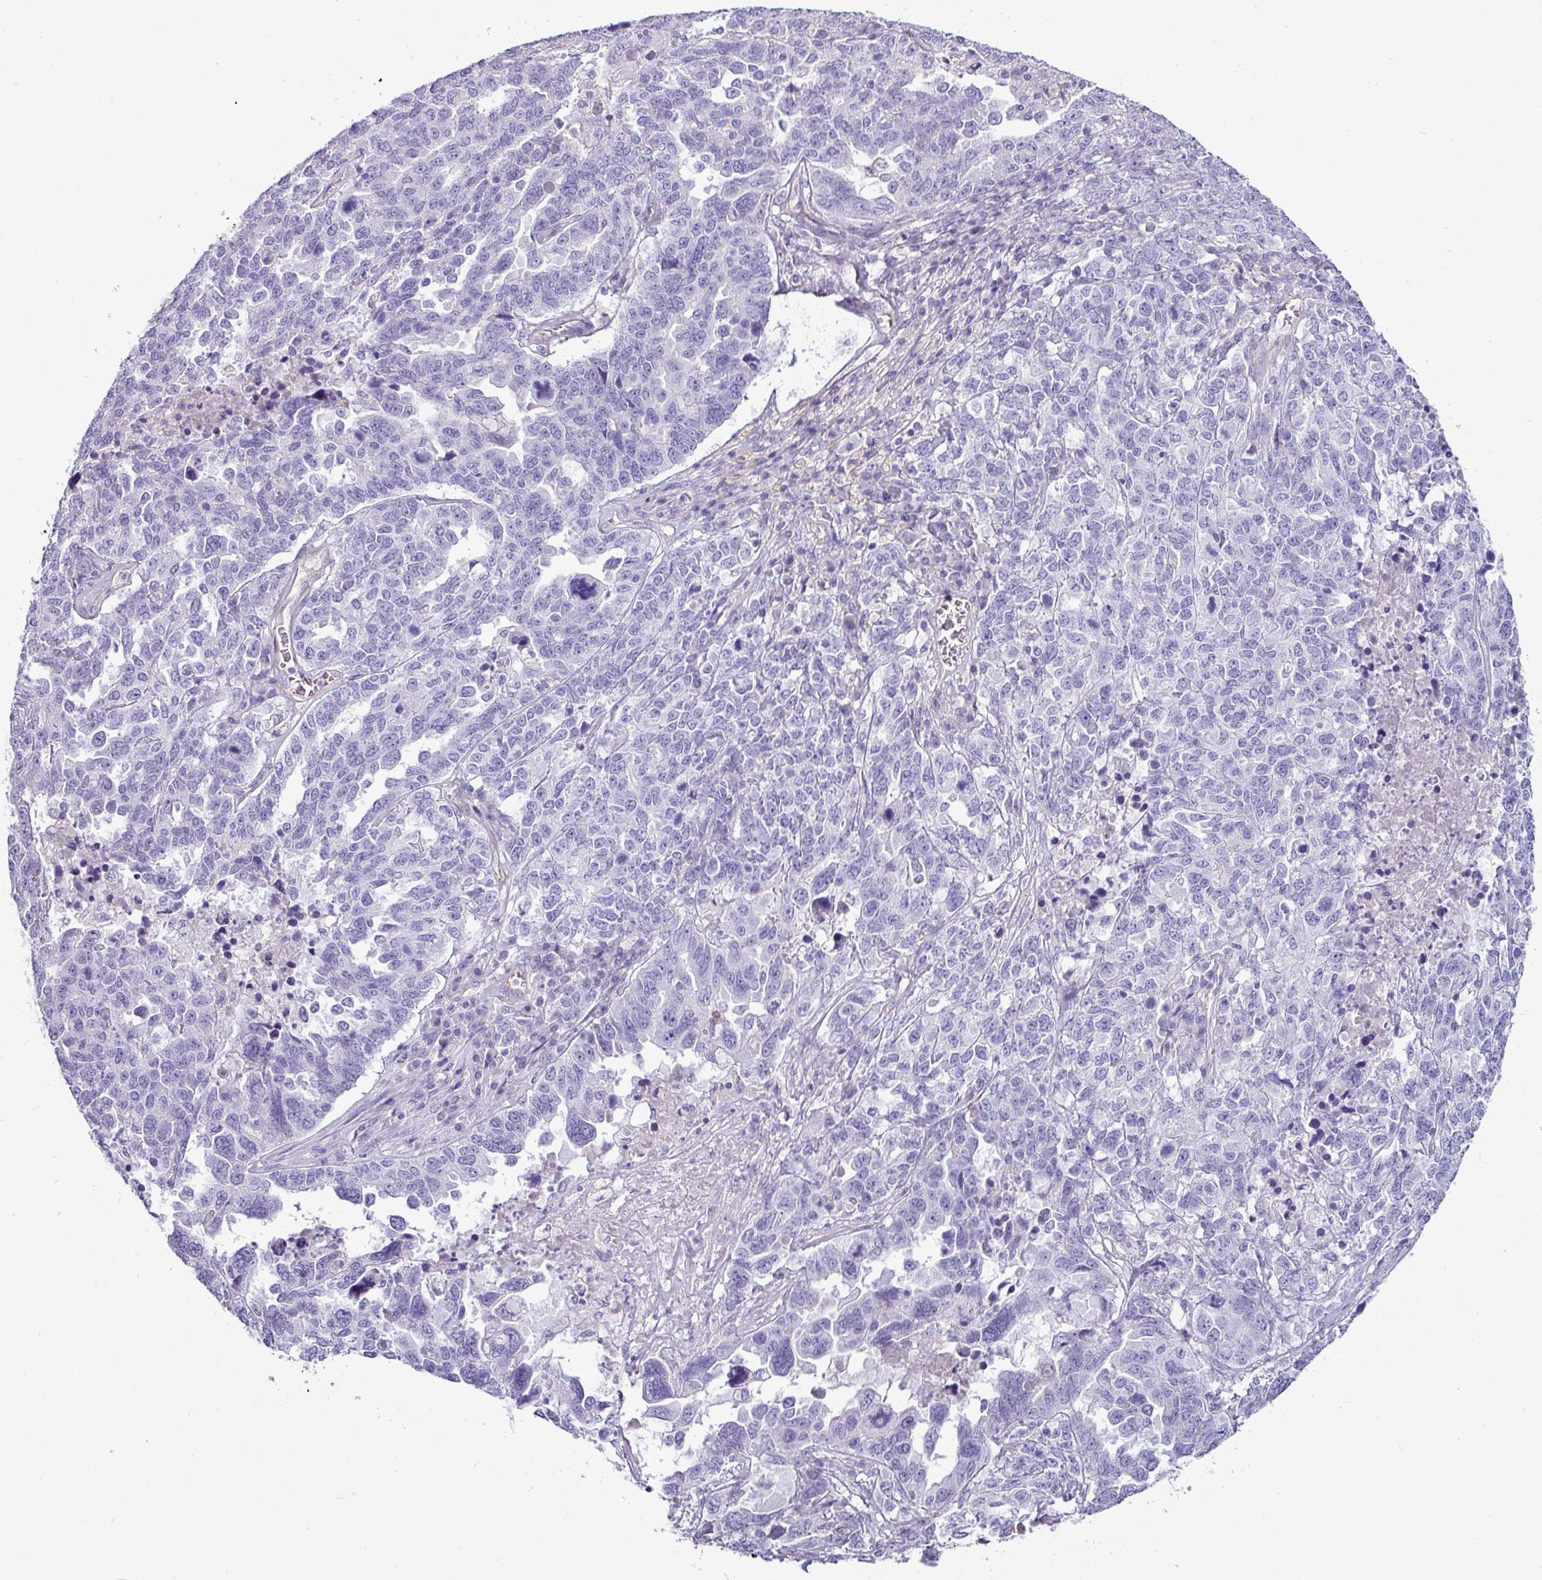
{"staining": {"intensity": "negative", "quantity": "none", "location": "none"}, "tissue": "ovarian cancer", "cell_type": "Tumor cells", "image_type": "cancer", "snomed": [{"axis": "morphology", "description": "Carcinoma, endometroid"}, {"axis": "topography", "description": "Ovary"}], "caption": "Immunohistochemistry (IHC) photomicrograph of neoplastic tissue: human ovarian cancer stained with DAB shows no significant protein expression in tumor cells. (Stains: DAB (3,3'-diaminobenzidine) immunohistochemistry with hematoxylin counter stain, Microscopy: brightfield microscopy at high magnification).", "gene": "VCX2", "patient": {"sex": "female", "age": 62}}